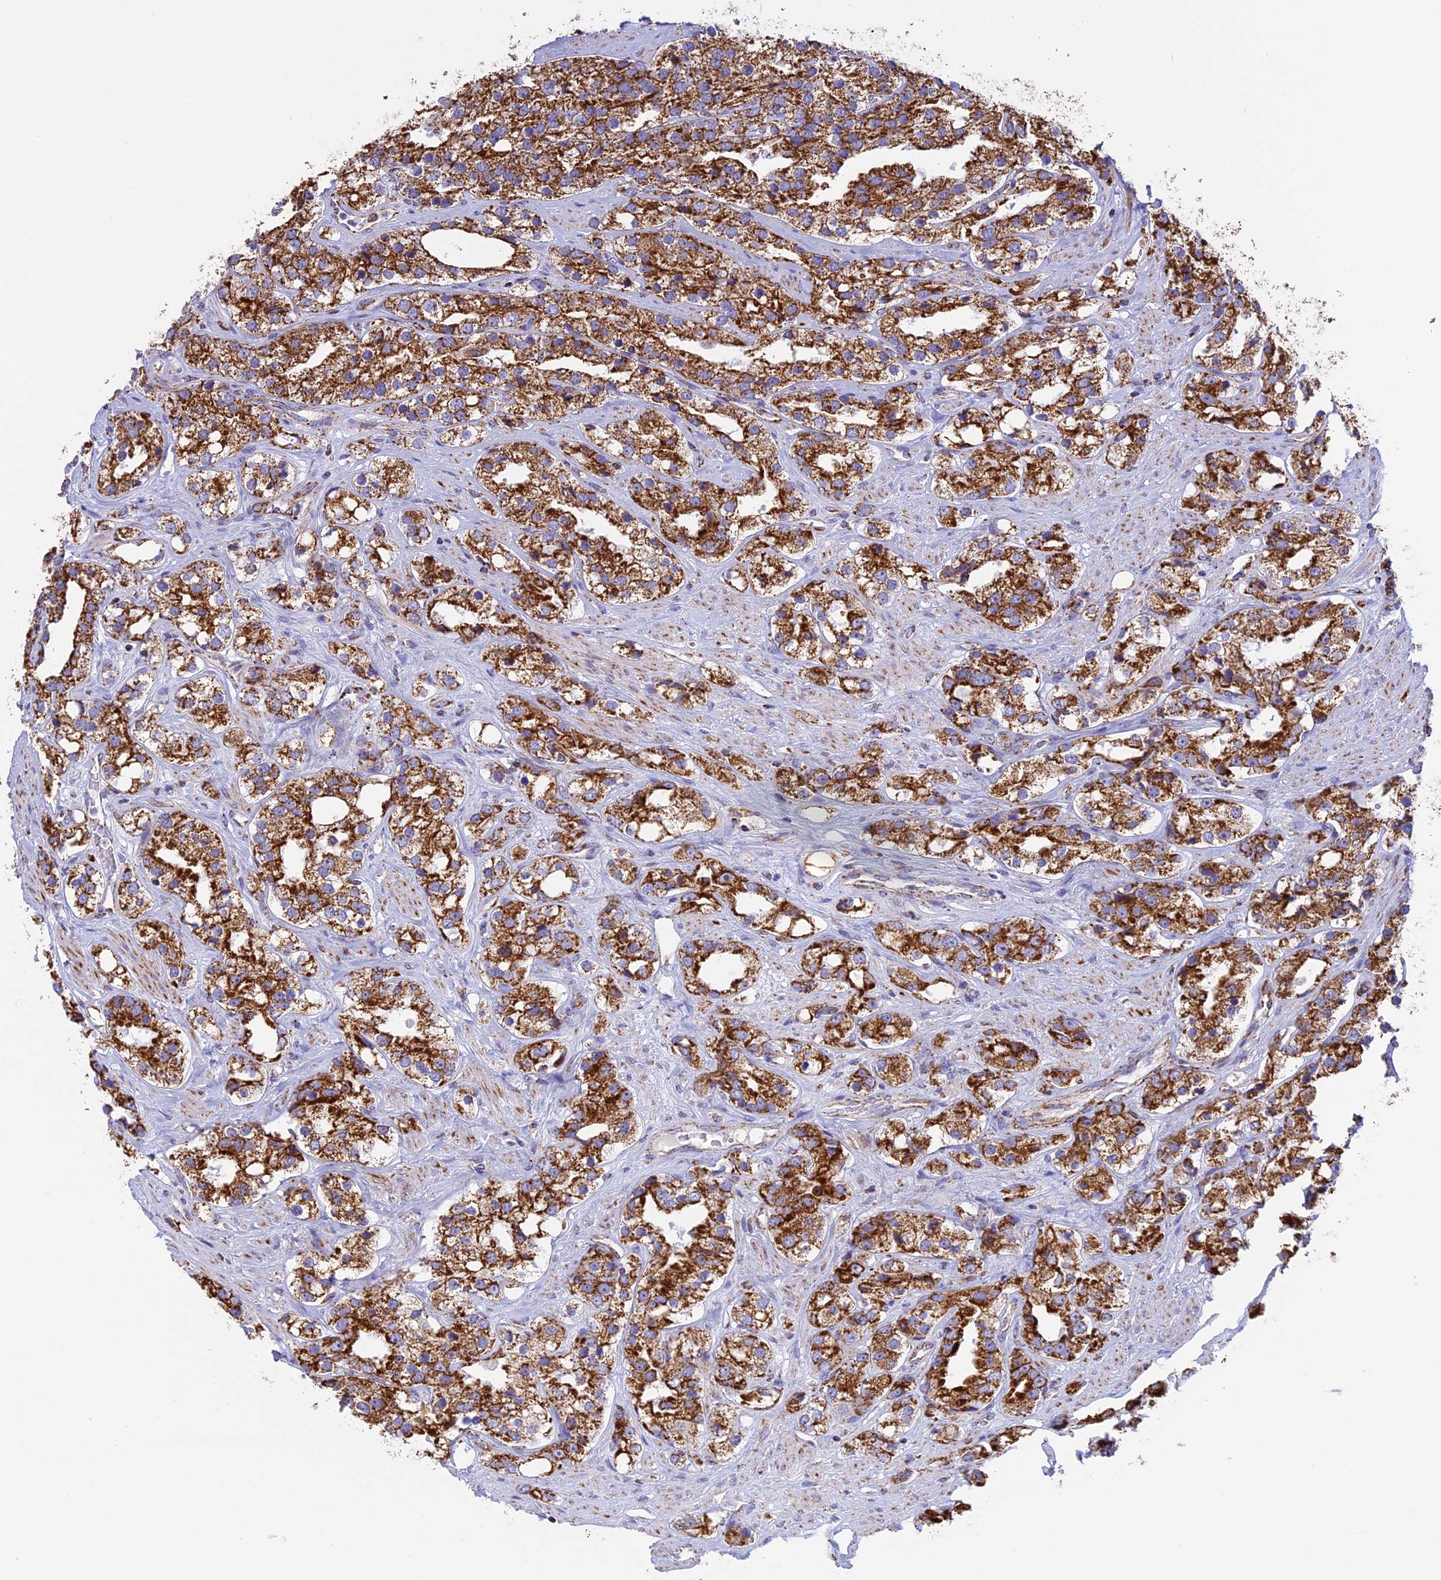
{"staining": {"intensity": "strong", "quantity": ">75%", "location": "cytoplasmic/membranous"}, "tissue": "prostate cancer", "cell_type": "Tumor cells", "image_type": "cancer", "snomed": [{"axis": "morphology", "description": "Adenocarcinoma, NOS"}, {"axis": "topography", "description": "Prostate"}], "caption": "A brown stain shows strong cytoplasmic/membranous positivity of a protein in human prostate cancer tumor cells.", "gene": "KCNG1", "patient": {"sex": "male", "age": 79}}